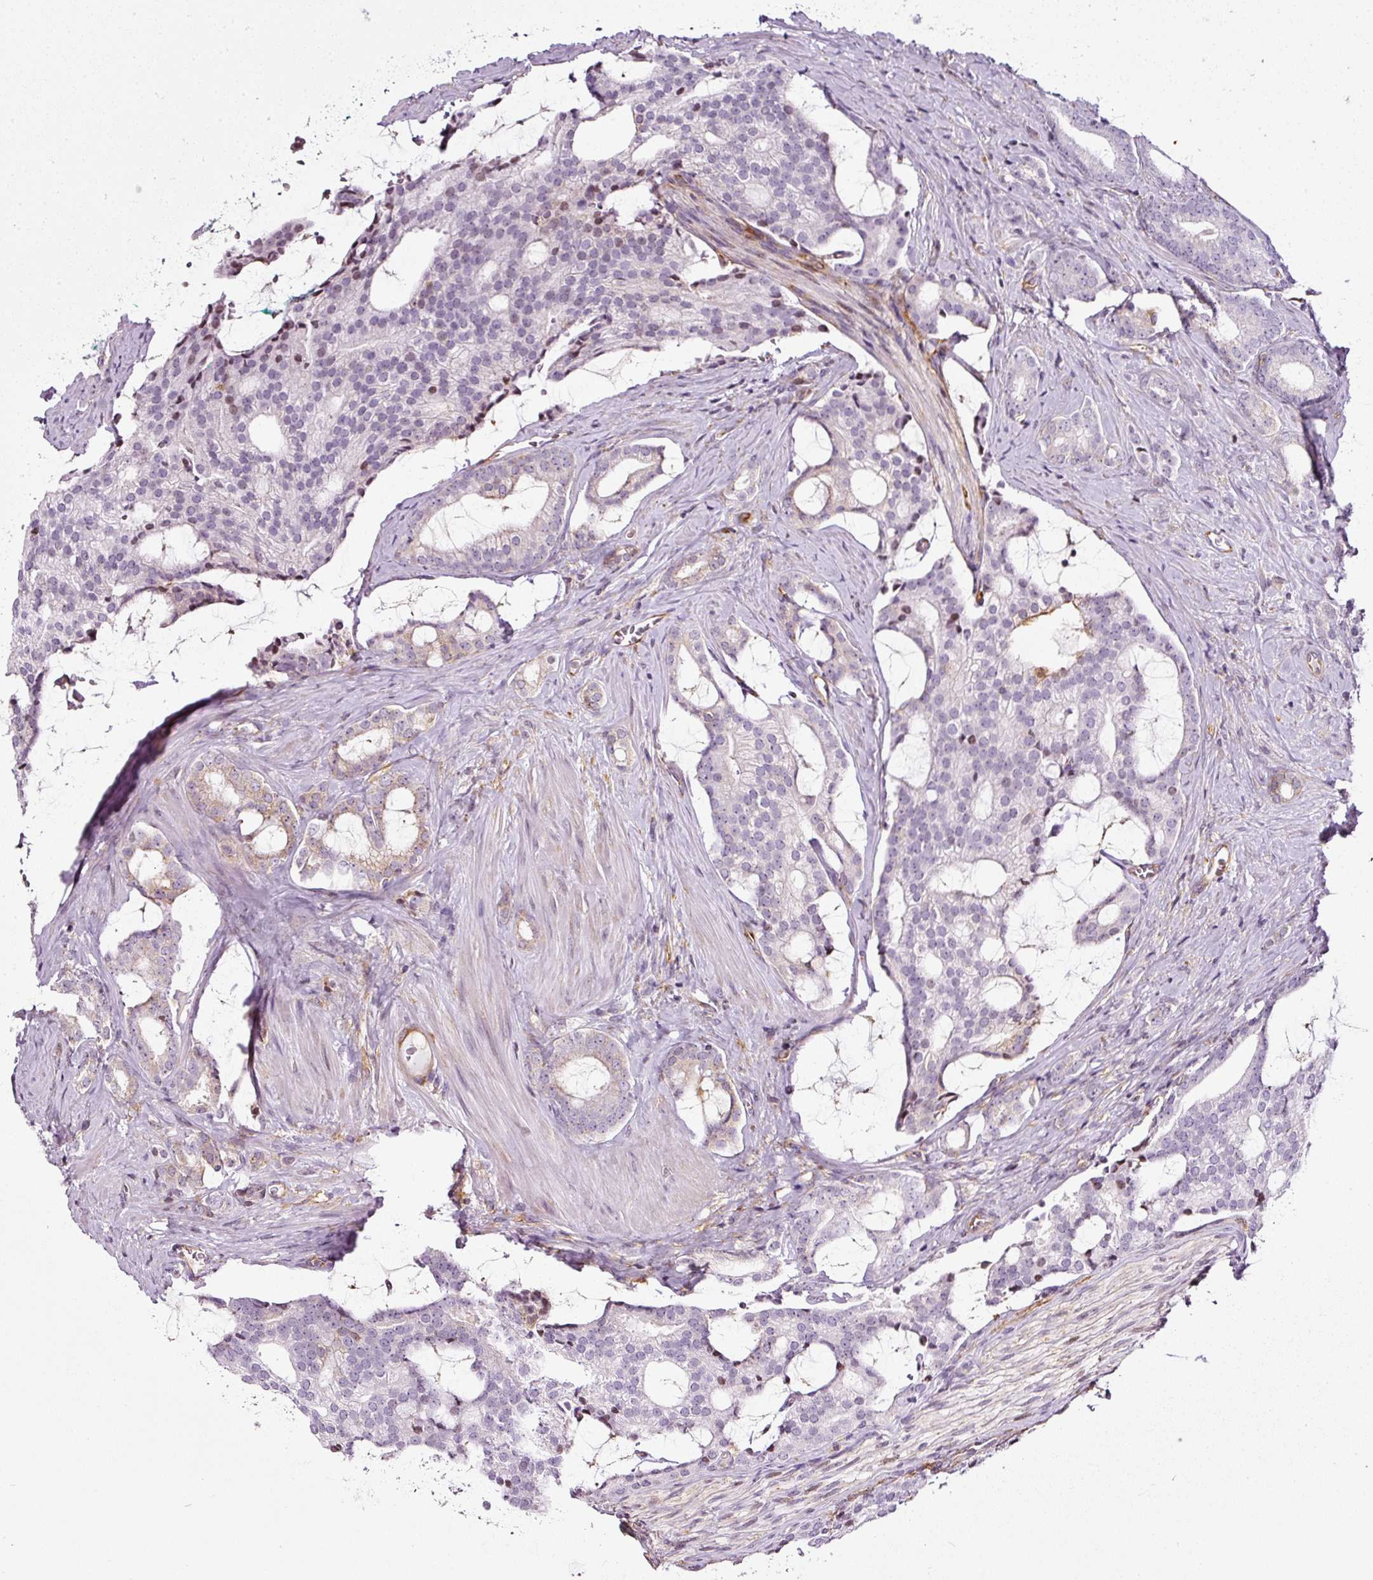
{"staining": {"intensity": "weak", "quantity": "<25%", "location": "cytoplasmic/membranous"}, "tissue": "prostate cancer", "cell_type": "Tumor cells", "image_type": "cancer", "snomed": [{"axis": "morphology", "description": "Adenocarcinoma, High grade"}, {"axis": "topography", "description": "Prostate"}], "caption": "This is a image of immunohistochemistry (IHC) staining of prostate cancer (high-grade adenocarcinoma), which shows no staining in tumor cells. (DAB immunohistochemistry, high magnification).", "gene": "SCNM1", "patient": {"sex": "male", "age": 63}}